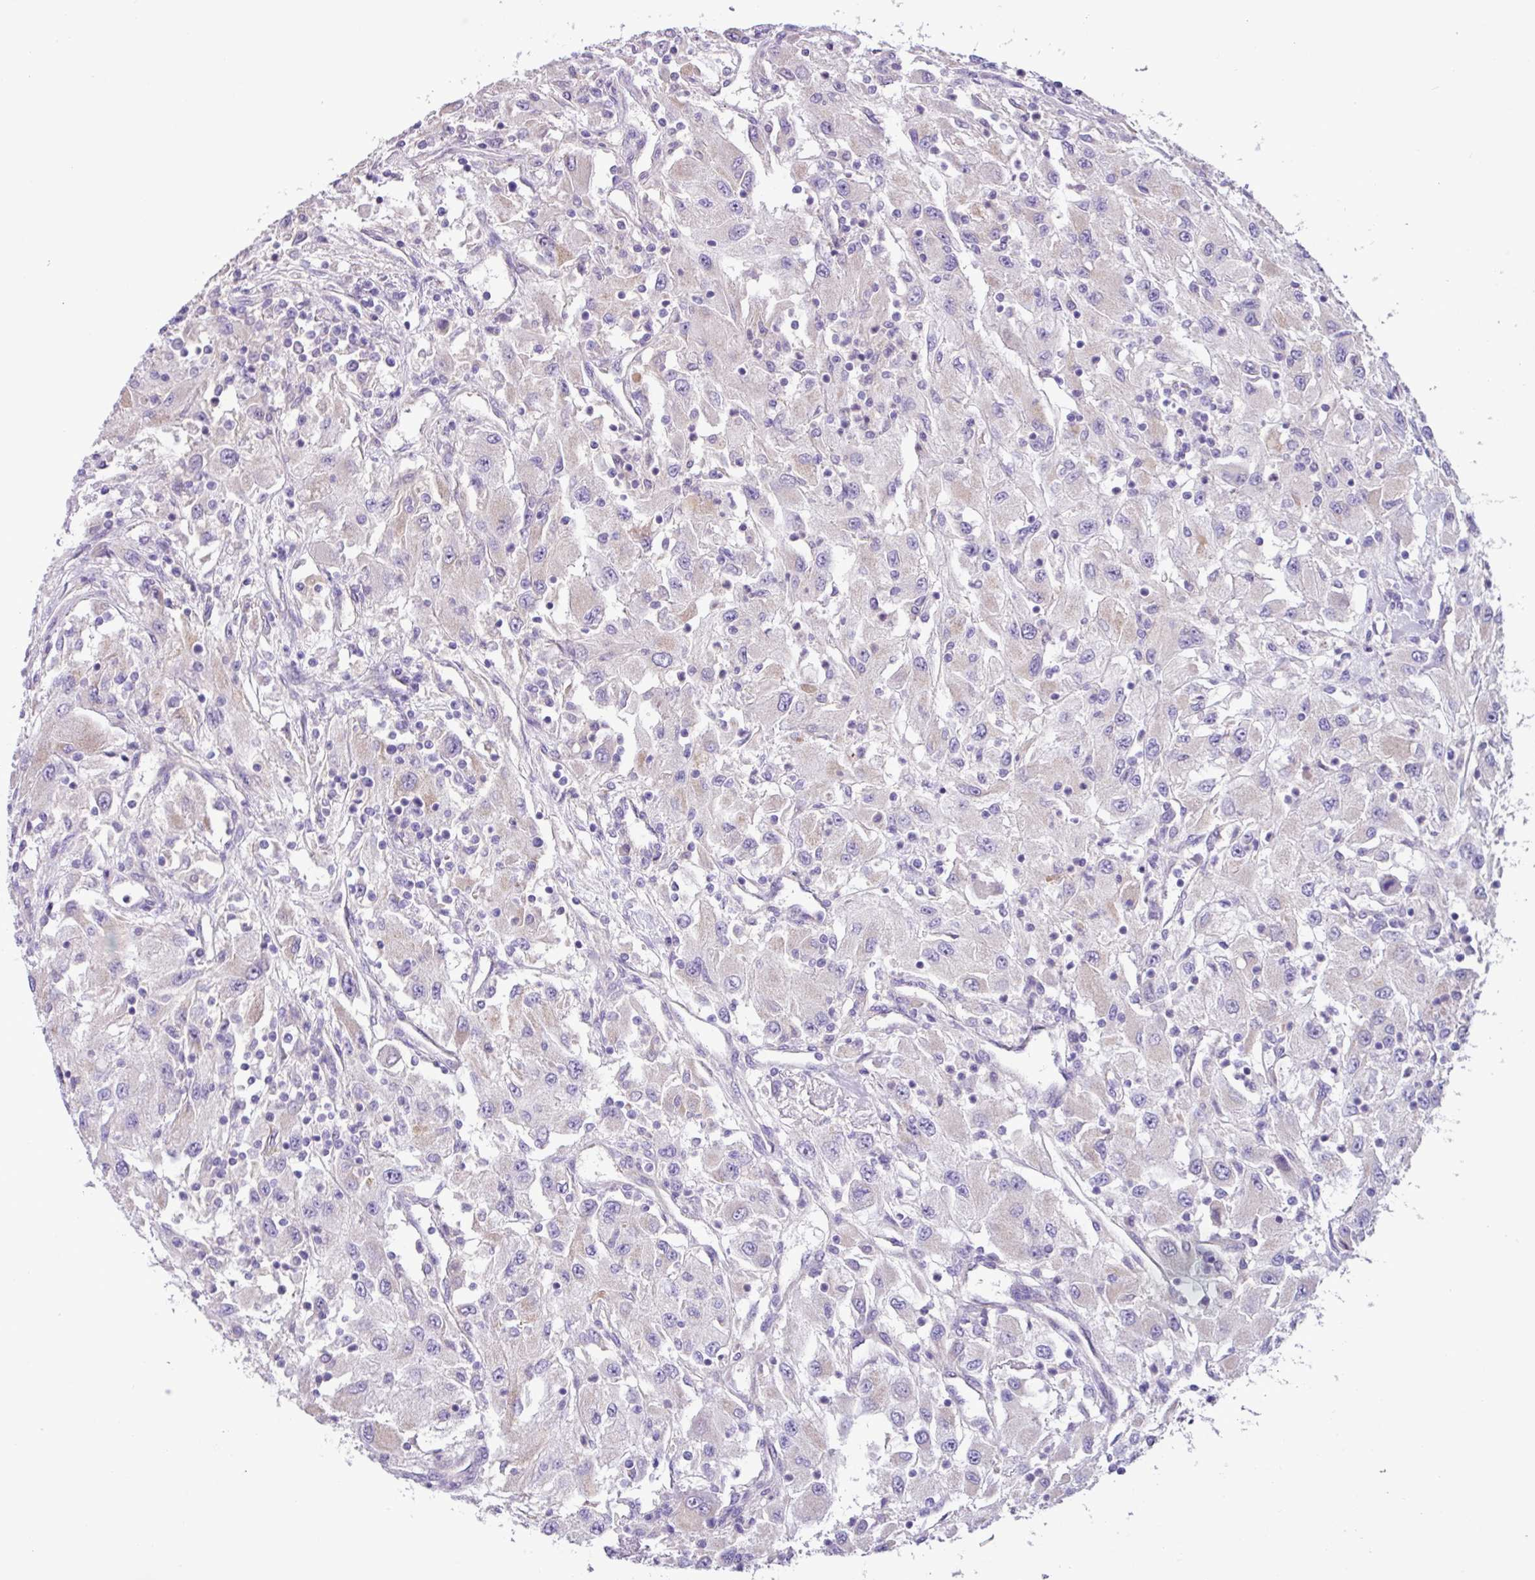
{"staining": {"intensity": "negative", "quantity": "none", "location": "none"}, "tissue": "renal cancer", "cell_type": "Tumor cells", "image_type": "cancer", "snomed": [{"axis": "morphology", "description": "Adenocarcinoma, NOS"}, {"axis": "topography", "description": "Kidney"}], "caption": "Tumor cells show no significant protein positivity in renal cancer. (DAB immunohistochemistry (IHC) with hematoxylin counter stain).", "gene": "MRM2", "patient": {"sex": "female", "age": 67}}